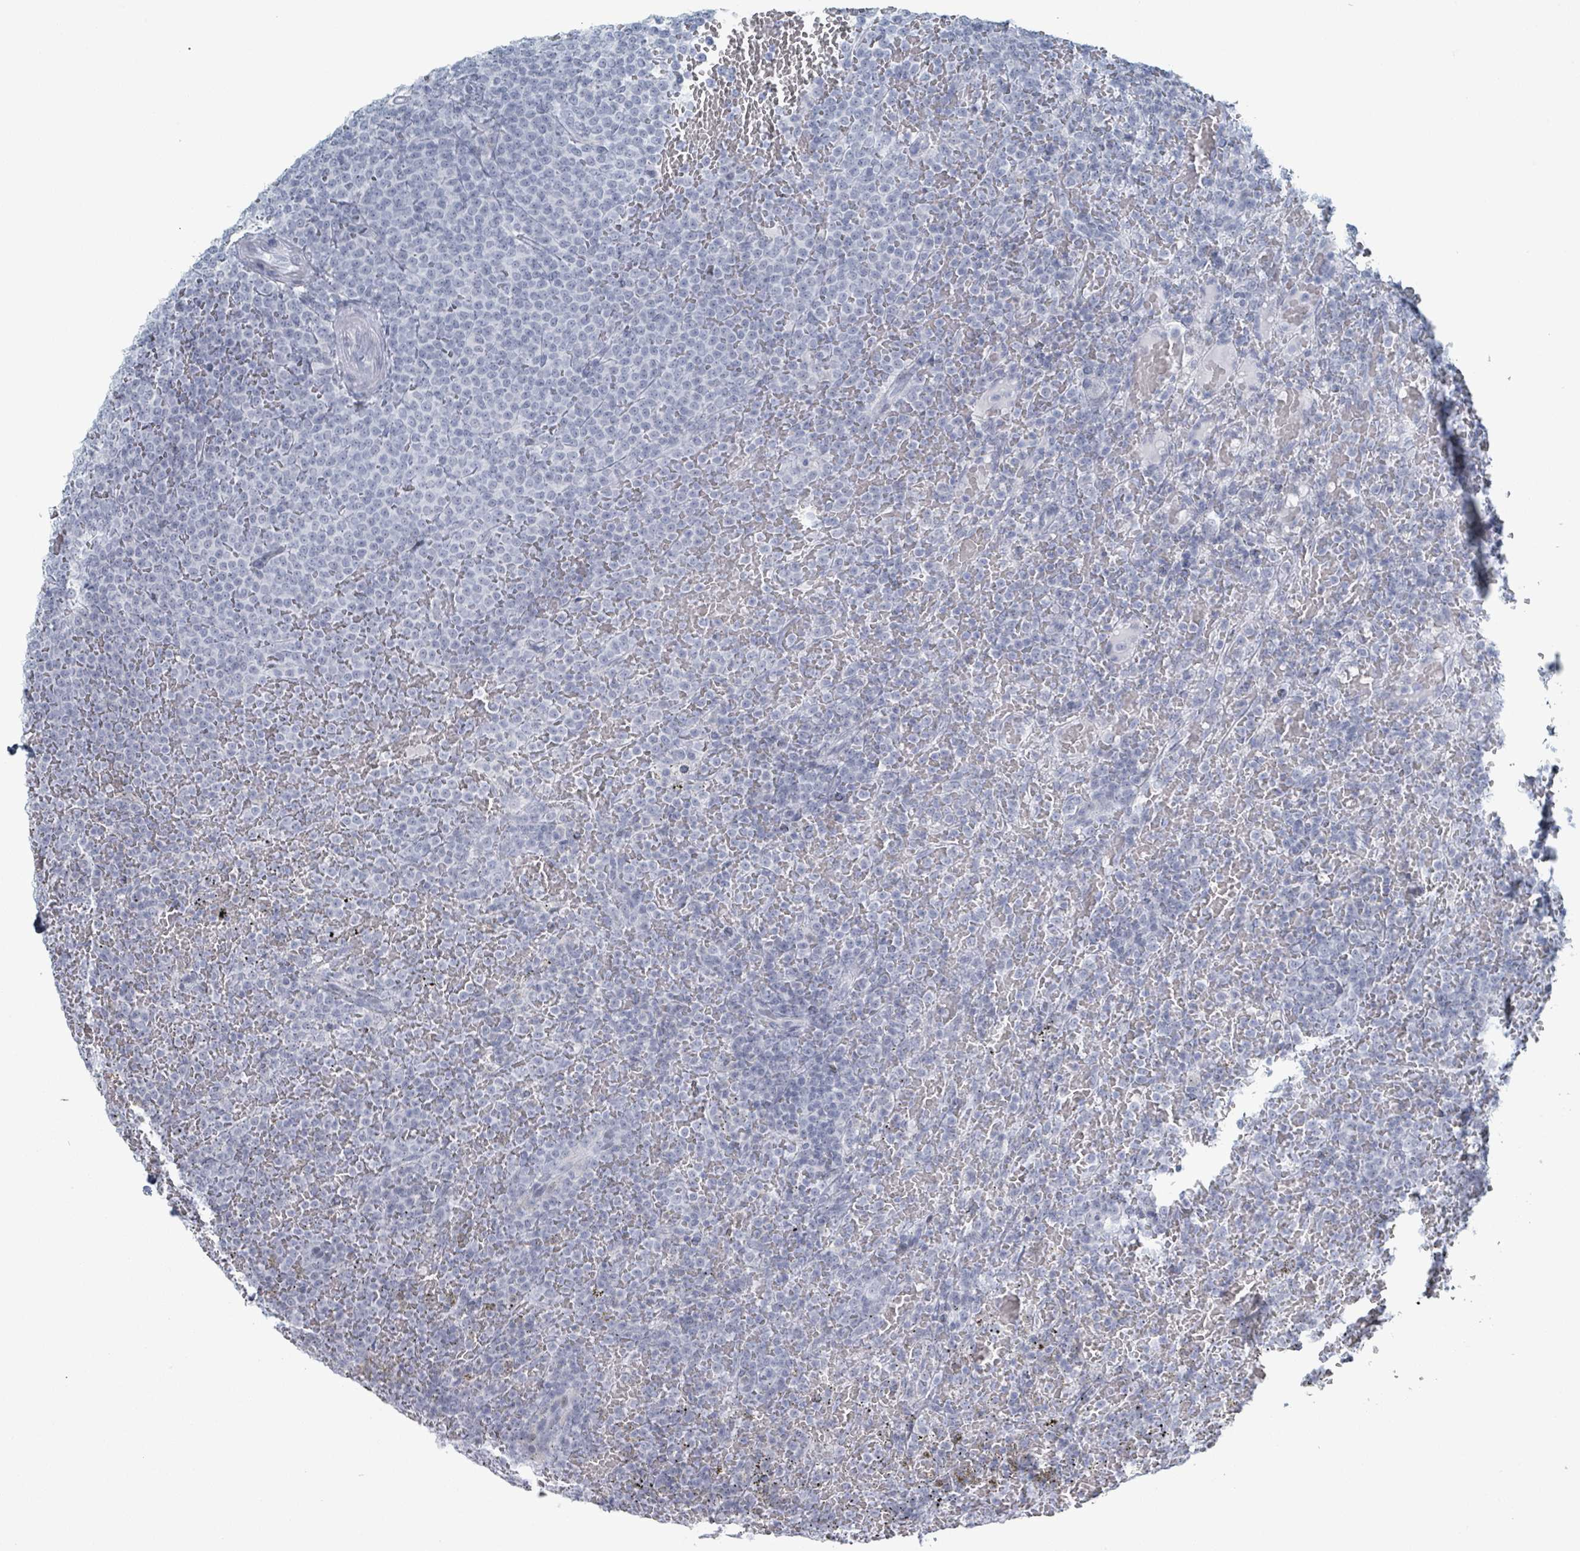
{"staining": {"intensity": "negative", "quantity": "none", "location": "none"}, "tissue": "lymphoma", "cell_type": "Tumor cells", "image_type": "cancer", "snomed": [{"axis": "morphology", "description": "Malignant lymphoma, non-Hodgkin's type, Low grade"}, {"axis": "topography", "description": "Spleen"}], "caption": "IHC micrograph of human lymphoma stained for a protein (brown), which exhibits no positivity in tumor cells. (DAB (3,3'-diaminobenzidine) immunohistochemistry (IHC), high magnification).", "gene": "GPR15LG", "patient": {"sex": "male", "age": 60}}